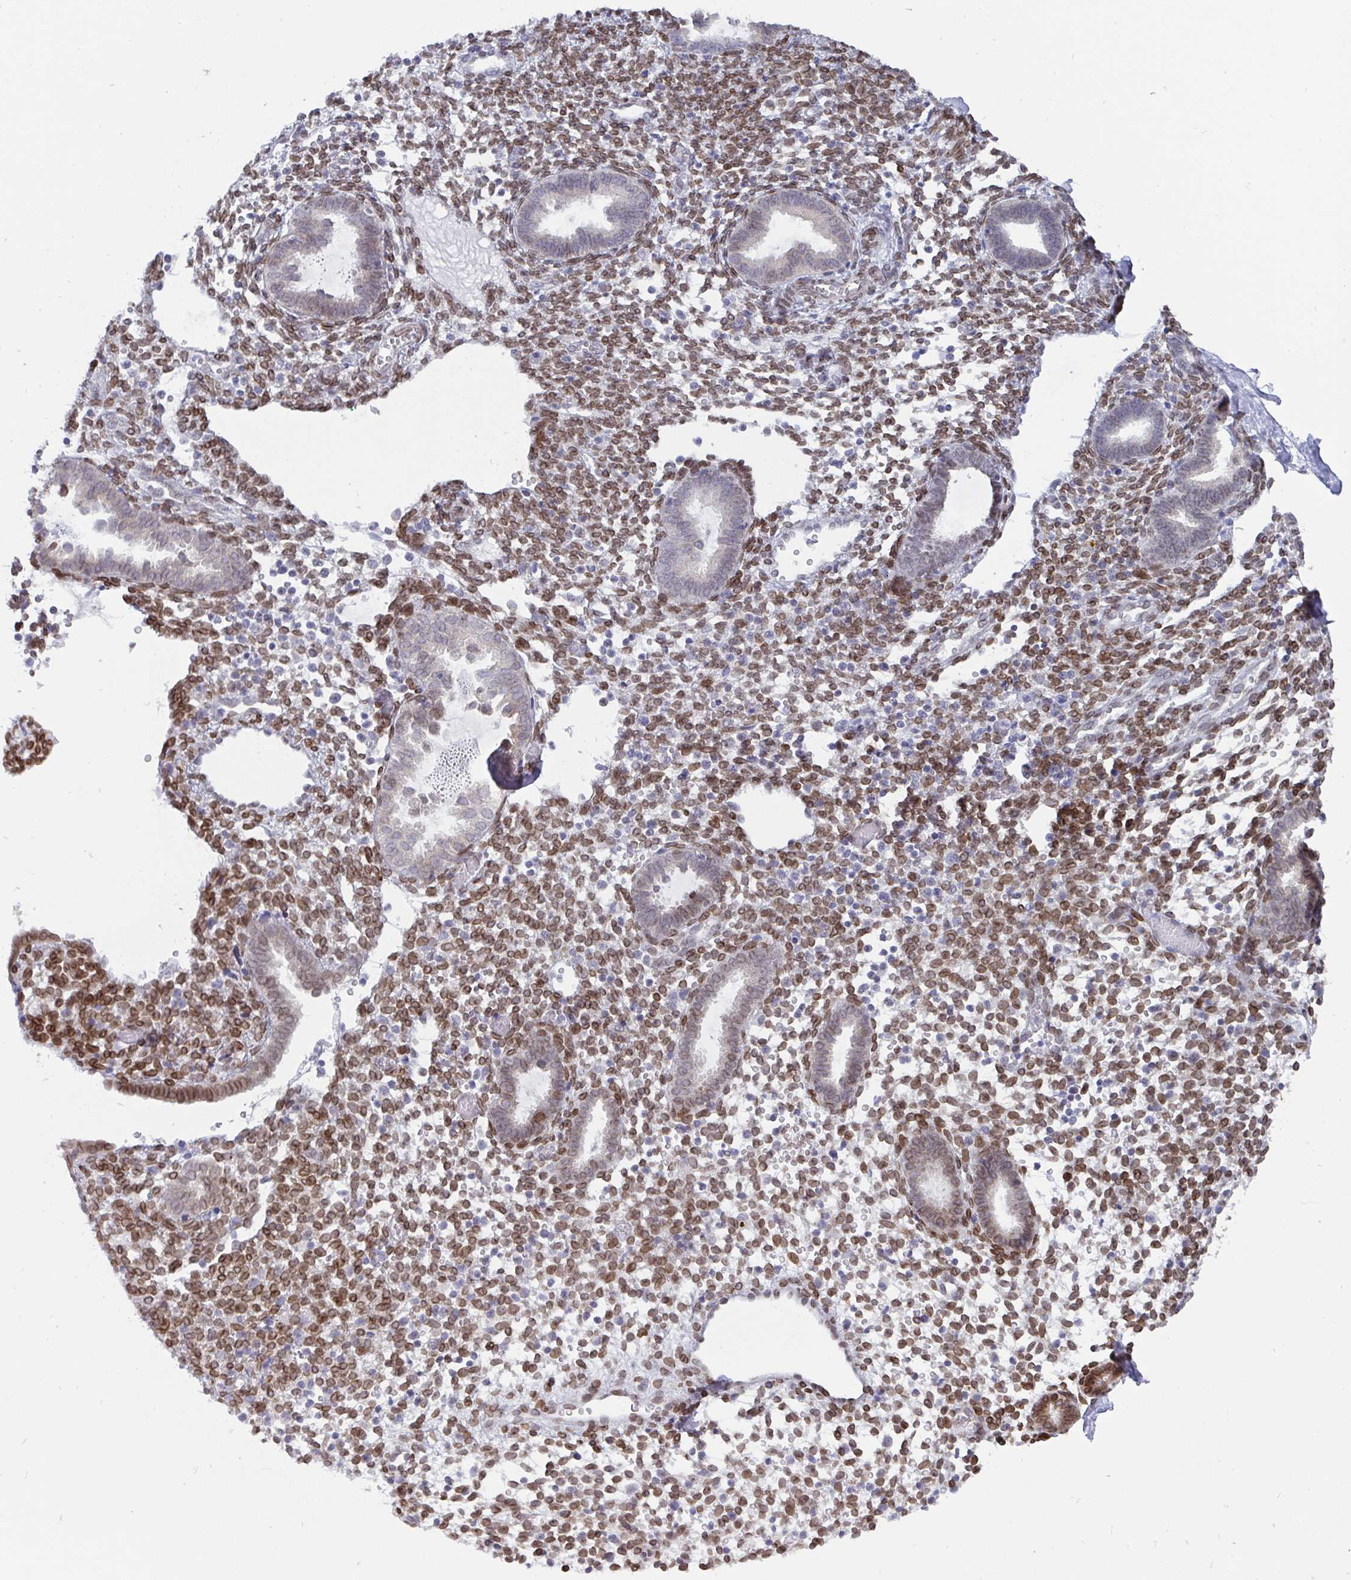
{"staining": {"intensity": "moderate", "quantity": "25%-75%", "location": "cytoplasmic/membranous,nuclear"}, "tissue": "endometrium", "cell_type": "Cells in endometrial stroma", "image_type": "normal", "snomed": [{"axis": "morphology", "description": "Normal tissue, NOS"}, {"axis": "topography", "description": "Endometrium"}], "caption": "IHC image of normal human endometrium stained for a protein (brown), which reveals medium levels of moderate cytoplasmic/membranous,nuclear staining in approximately 25%-75% of cells in endometrial stroma.", "gene": "EMD", "patient": {"sex": "female", "age": 36}}